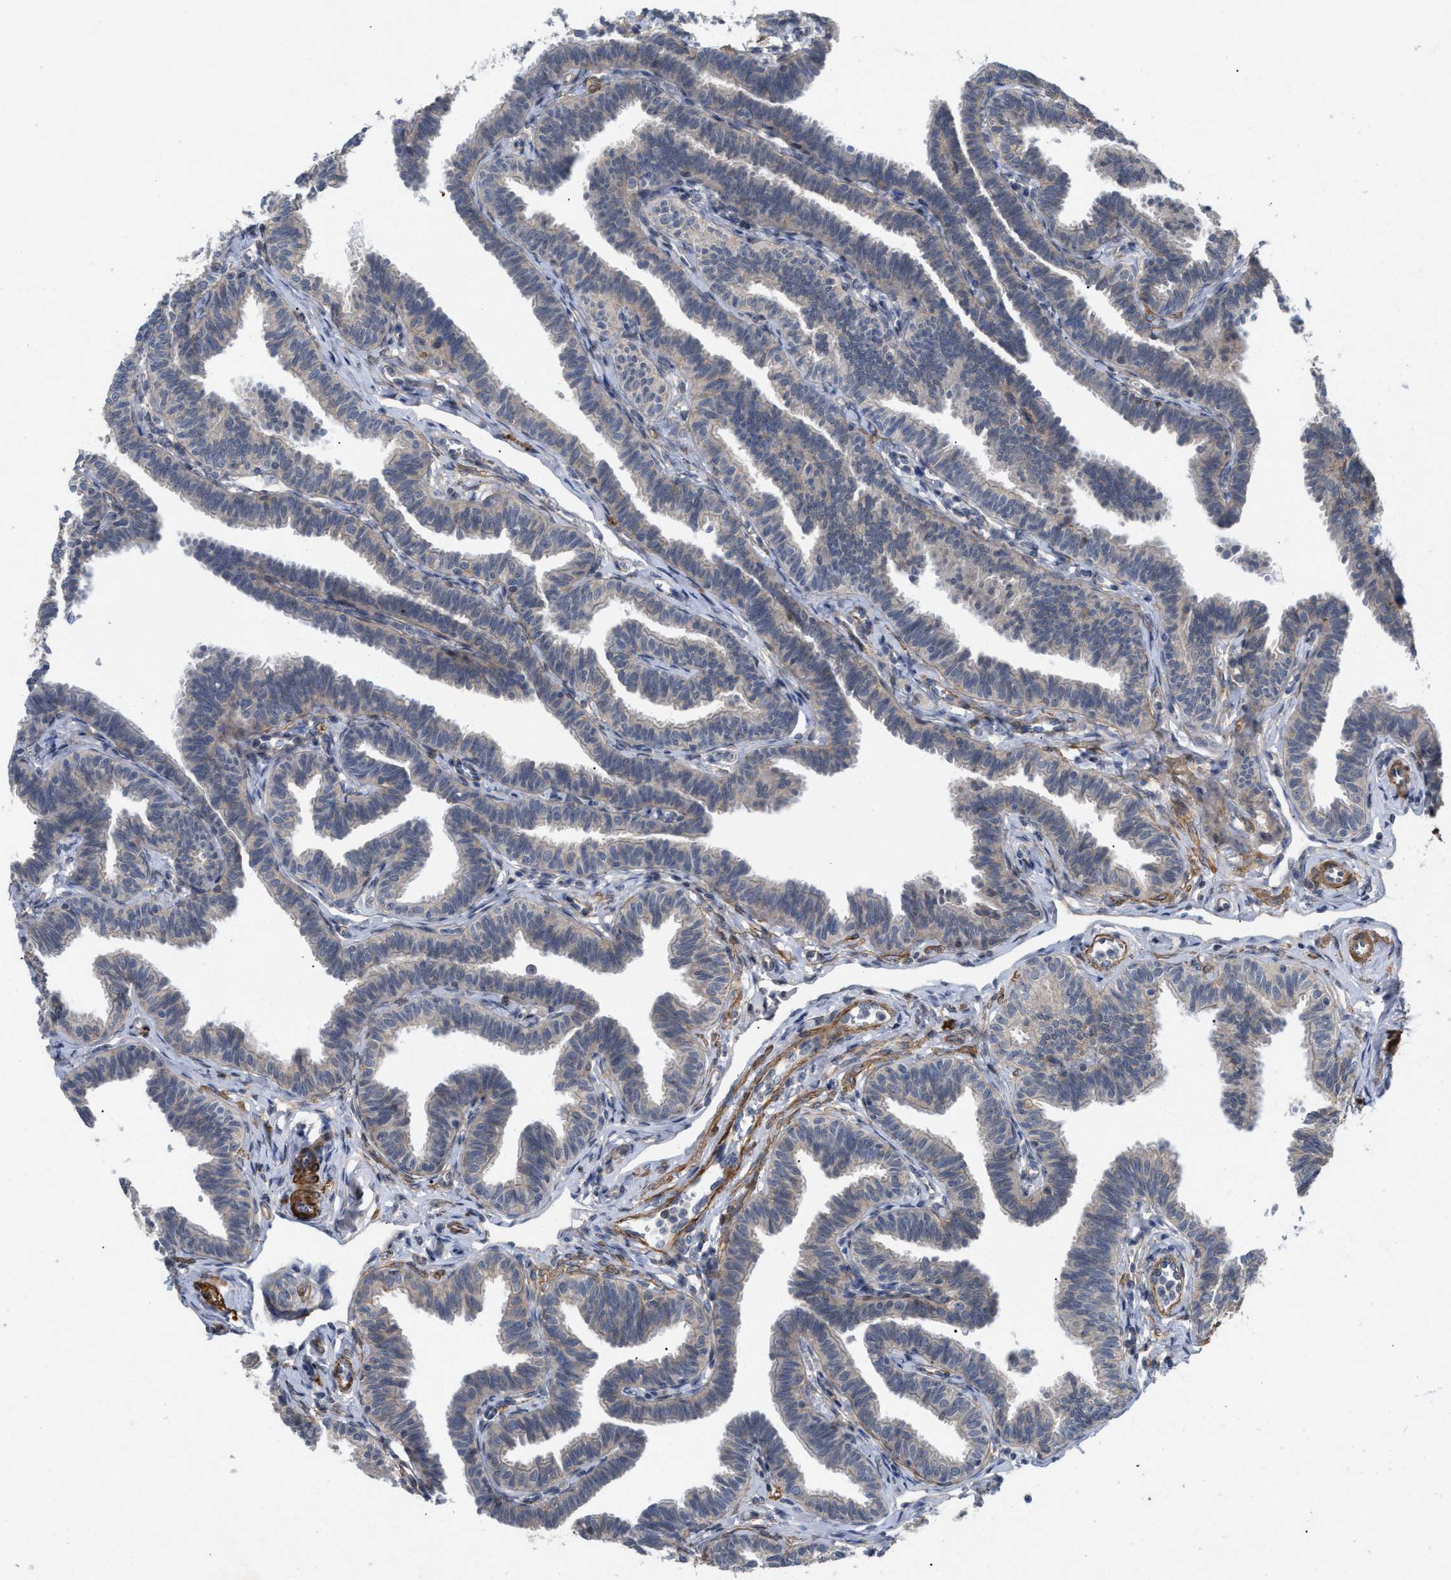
{"staining": {"intensity": "weak", "quantity": "<25%", "location": "cytoplasmic/membranous"}, "tissue": "fallopian tube", "cell_type": "Glandular cells", "image_type": "normal", "snomed": [{"axis": "morphology", "description": "Normal tissue, NOS"}, {"axis": "topography", "description": "Fallopian tube"}, {"axis": "topography", "description": "Ovary"}], "caption": "High magnification brightfield microscopy of normal fallopian tube stained with DAB (brown) and counterstained with hematoxylin (blue): glandular cells show no significant positivity. The staining was performed using DAB (3,3'-diaminobenzidine) to visualize the protein expression in brown, while the nuclei were stained in blue with hematoxylin (Magnification: 20x).", "gene": "ST6GALNAC6", "patient": {"sex": "female", "age": 23}}